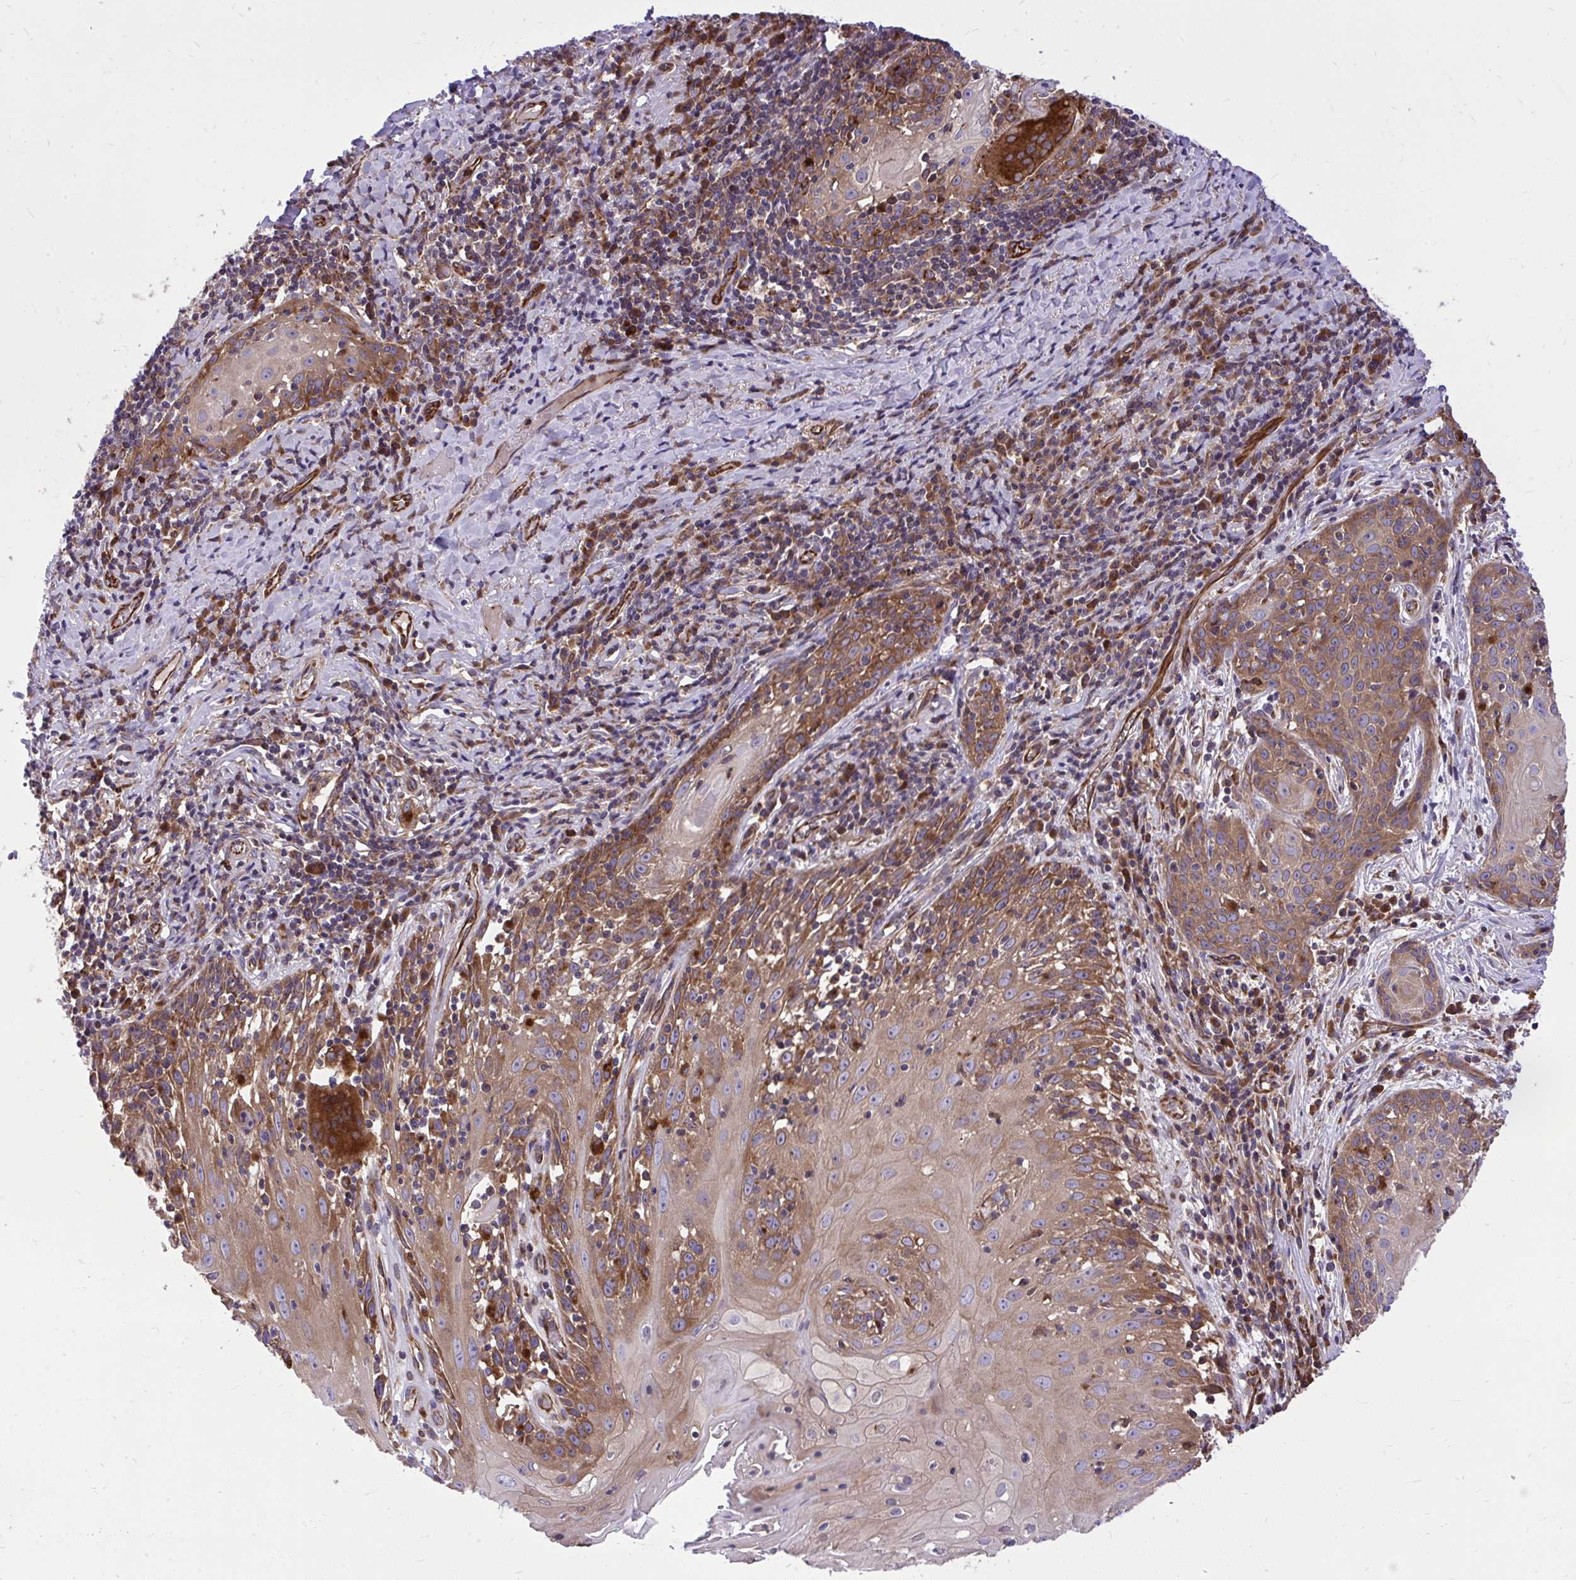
{"staining": {"intensity": "moderate", "quantity": "25%-75%", "location": "cytoplasmic/membranous"}, "tissue": "skin cancer", "cell_type": "Tumor cells", "image_type": "cancer", "snomed": [{"axis": "morphology", "description": "Squamous cell carcinoma, NOS"}, {"axis": "topography", "description": "Skin"}, {"axis": "topography", "description": "Vulva"}], "caption": "Skin cancer (squamous cell carcinoma) stained for a protein (brown) exhibits moderate cytoplasmic/membranous positive staining in approximately 25%-75% of tumor cells.", "gene": "PAIP2", "patient": {"sex": "female", "age": 76}}